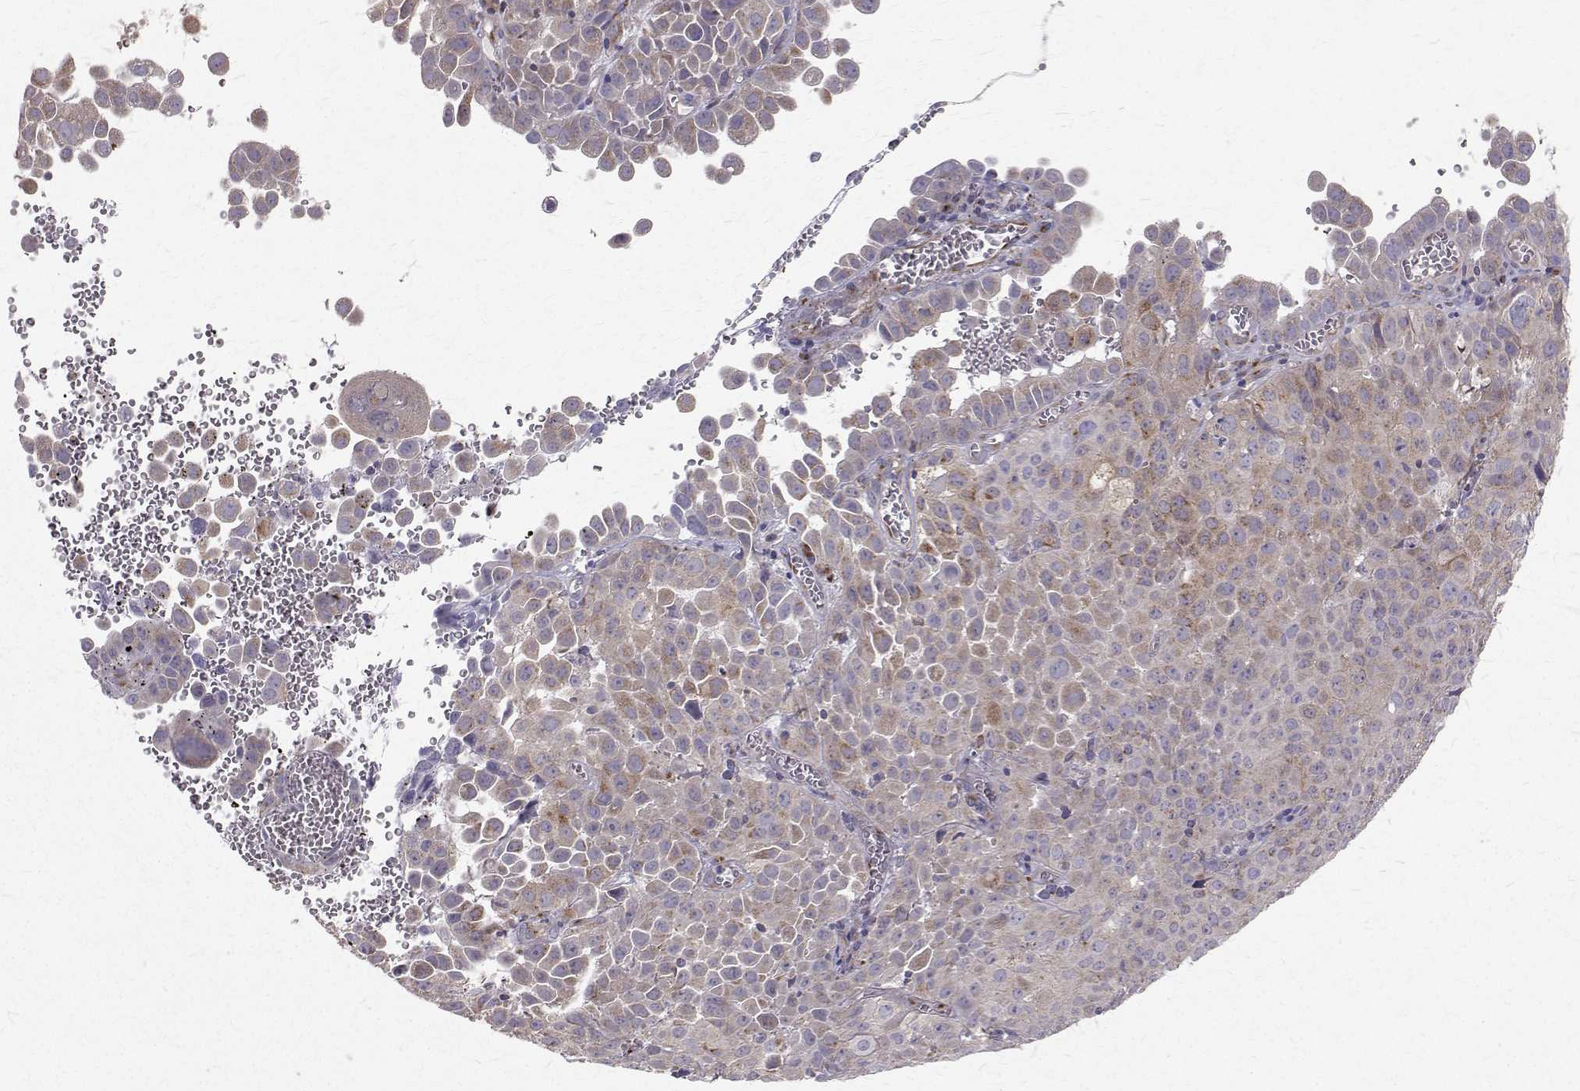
{"staining": {"intensity": "weak", "quantity": "<25%", "location": "cytoplasmic/membranous"}, "tissue": "cervical cancer", "cell_type": "Tumor cells", "image_type": "cancer", "snomed": [{"axis": "morphology", "description": "Squamous cell carcinoma, NOS"}, {"axis": "topography", "description": "Cervix"}], "caption": "Tumor cells show no significant protein positivity in cervical squamous cell carcinoma.", "gene": "ARFGAP1", "patient": {"sex": "female", "age": 55}}